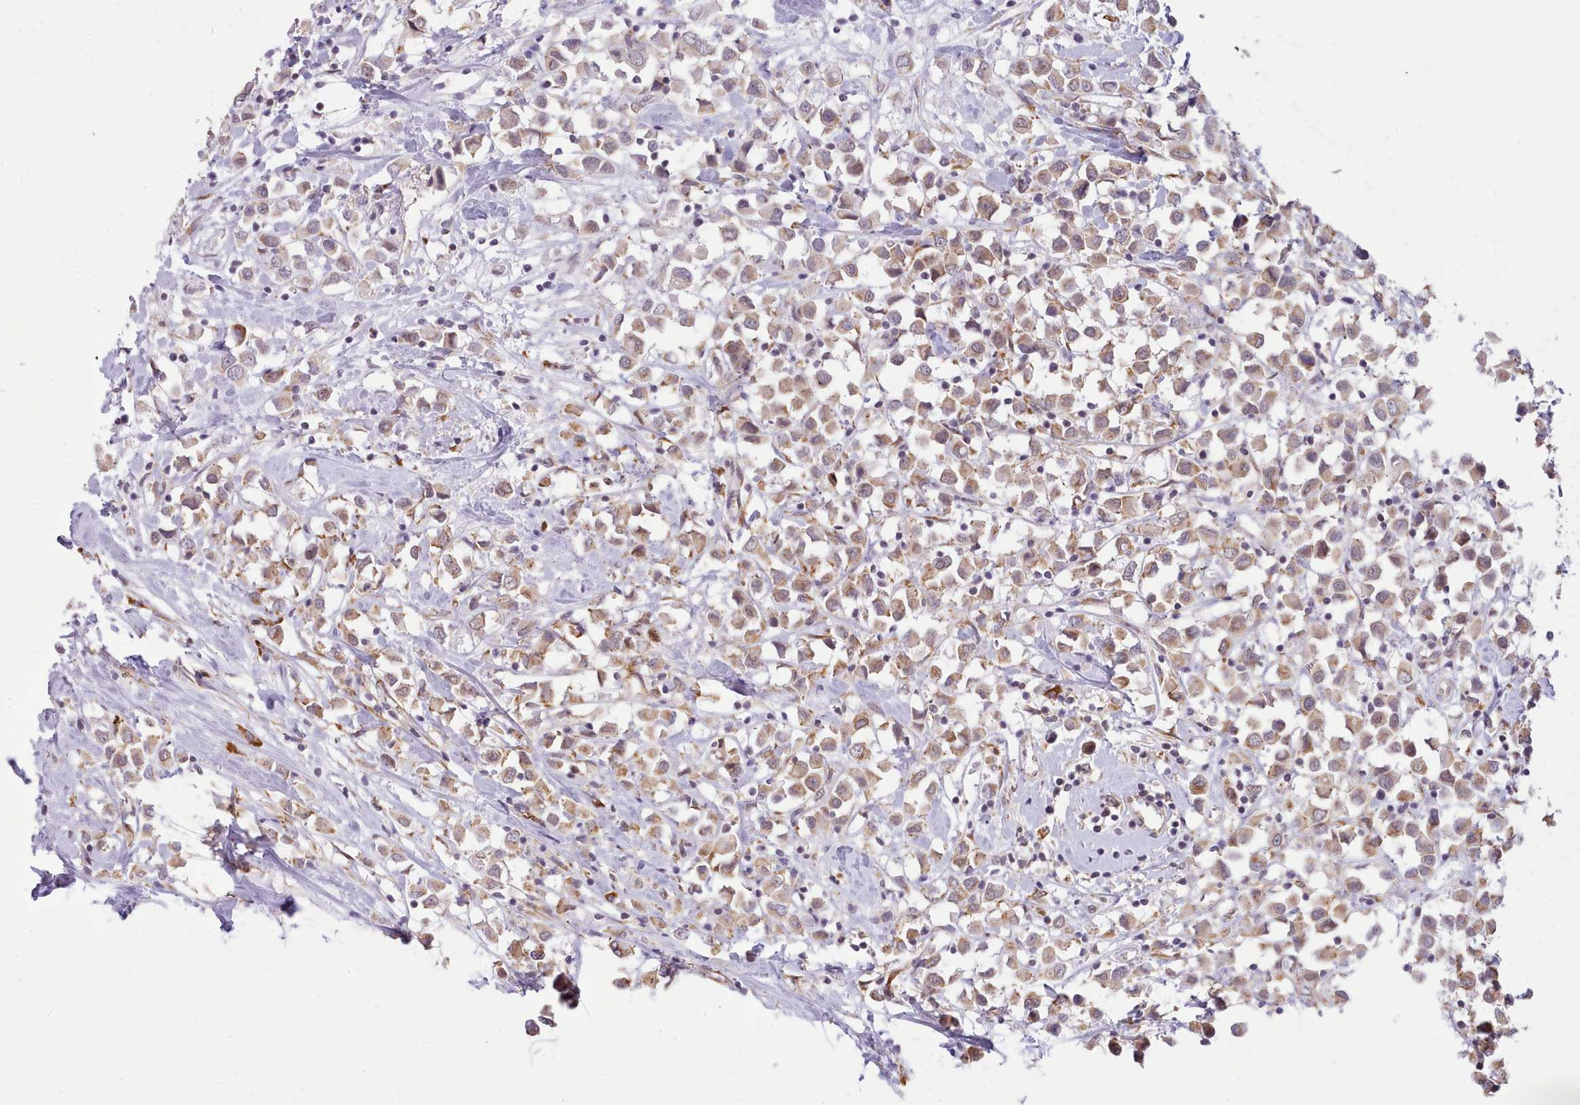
{"staining": {"intensity": "moderate", "quantity": ">75%", "location": "cytoplasmic/membranous"}, "tissue": "breast cancer", "cell_type": "Tumor cells", "image_type": "cancer", "snomed": [{"axis": "morphology", "description": "Duct carcinoma"}, {"axis": "topography", "description": "Breast"}], "caption": "The immunohistochemical stain labels moderate cytoplasmic/membranous positivity in tumor cells of breast cancer tissue.", "gene": "SEC61B", "patient": {"sex": "female", "age": 61}}